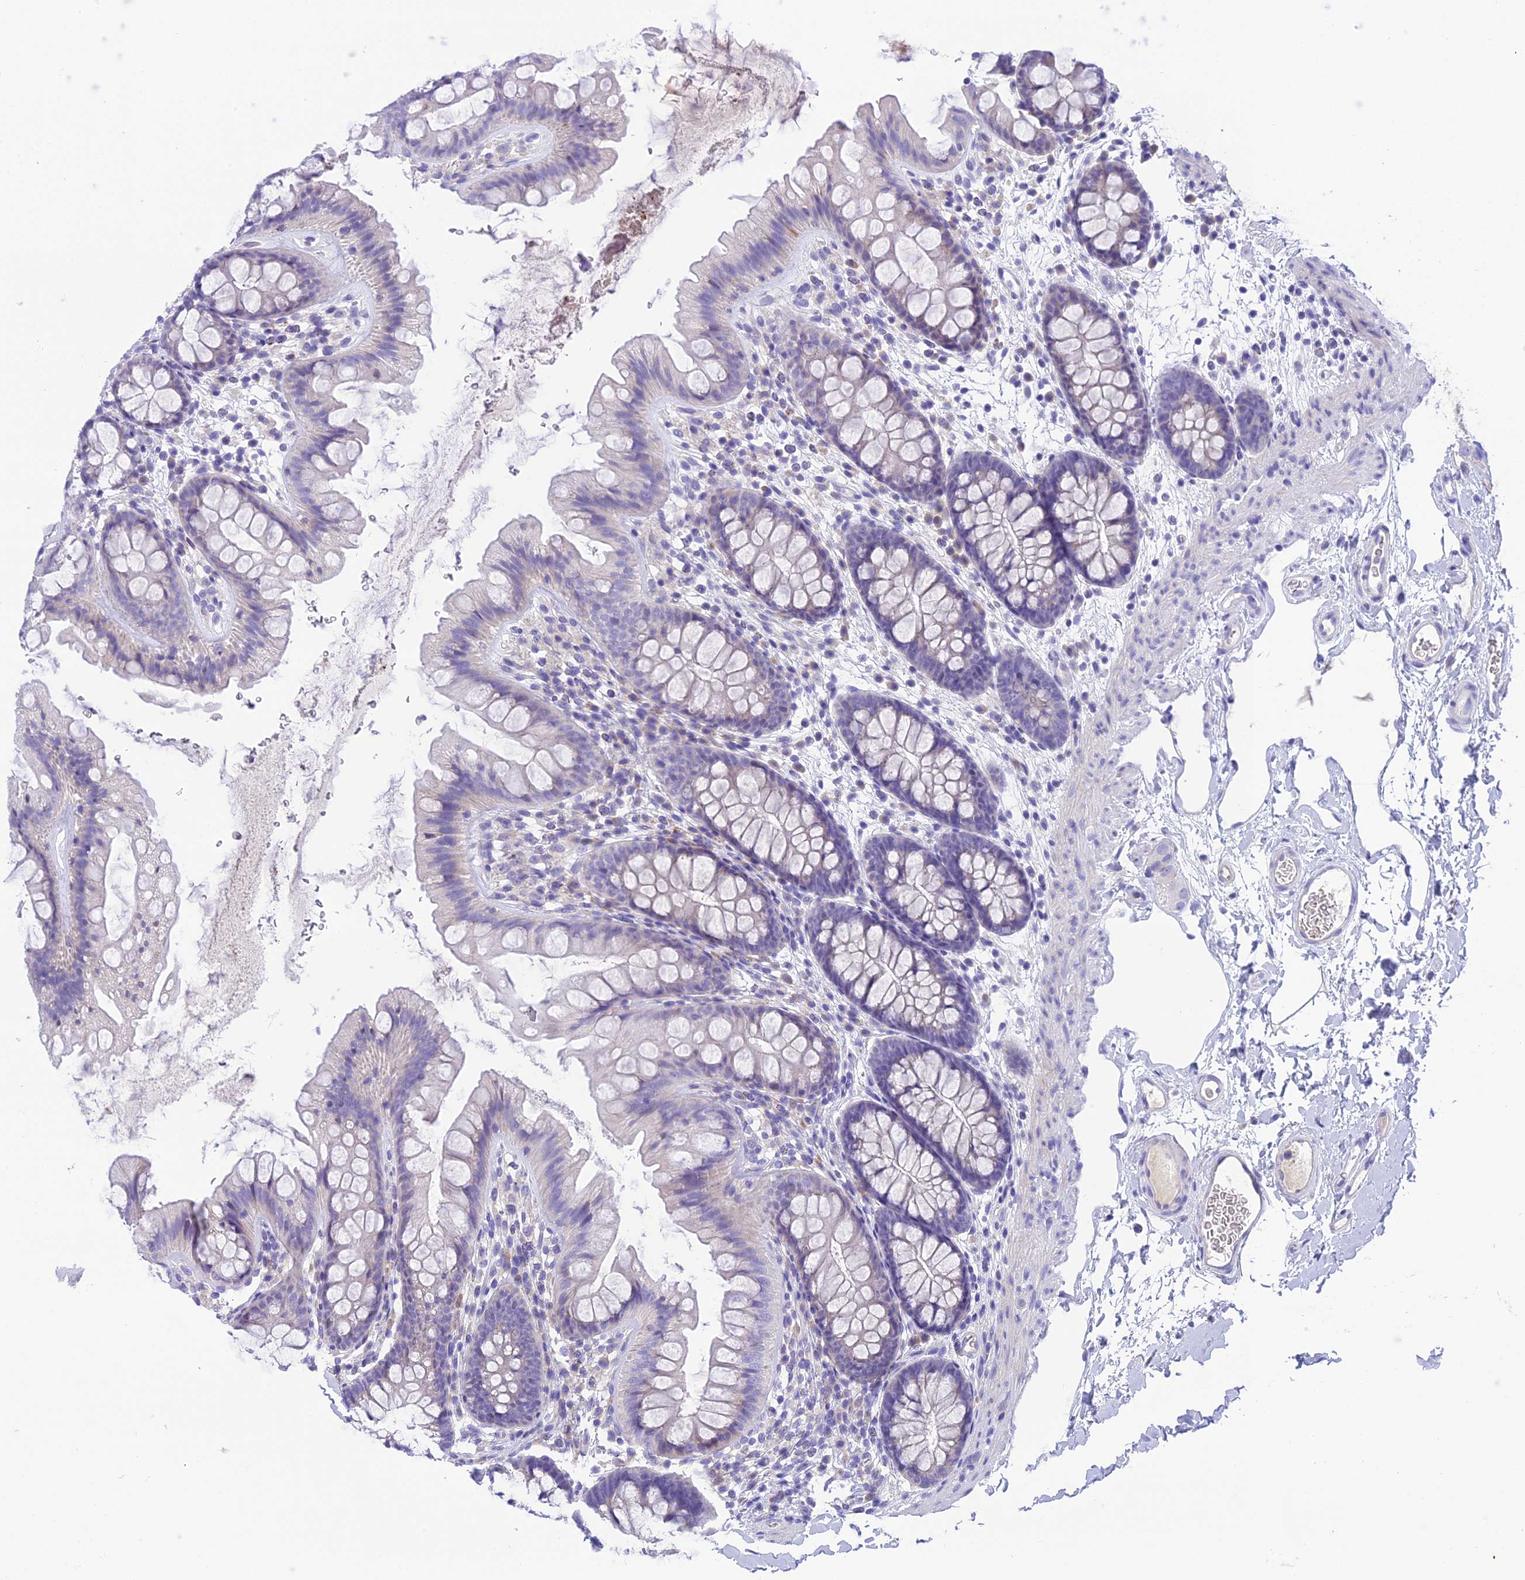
{"staining": {"intensity": "negative", "quantity": "none", "location": "none"}, "tissue": "colon", "cell_type": "Endothelial cells", "image_type": "normal", "snomed": [{"axis": "morphology", "description": "Normal tissue, NOS"}, {"axis": "topography", "description": "Colon"}], "caption": "A high-resolution image shows immunohistochemistry staining of normal colon, which demonstrates no significant expression in endothelial cells.", "gene": "KIAA0408", "patient": {"sex": "female", "age": 62}}